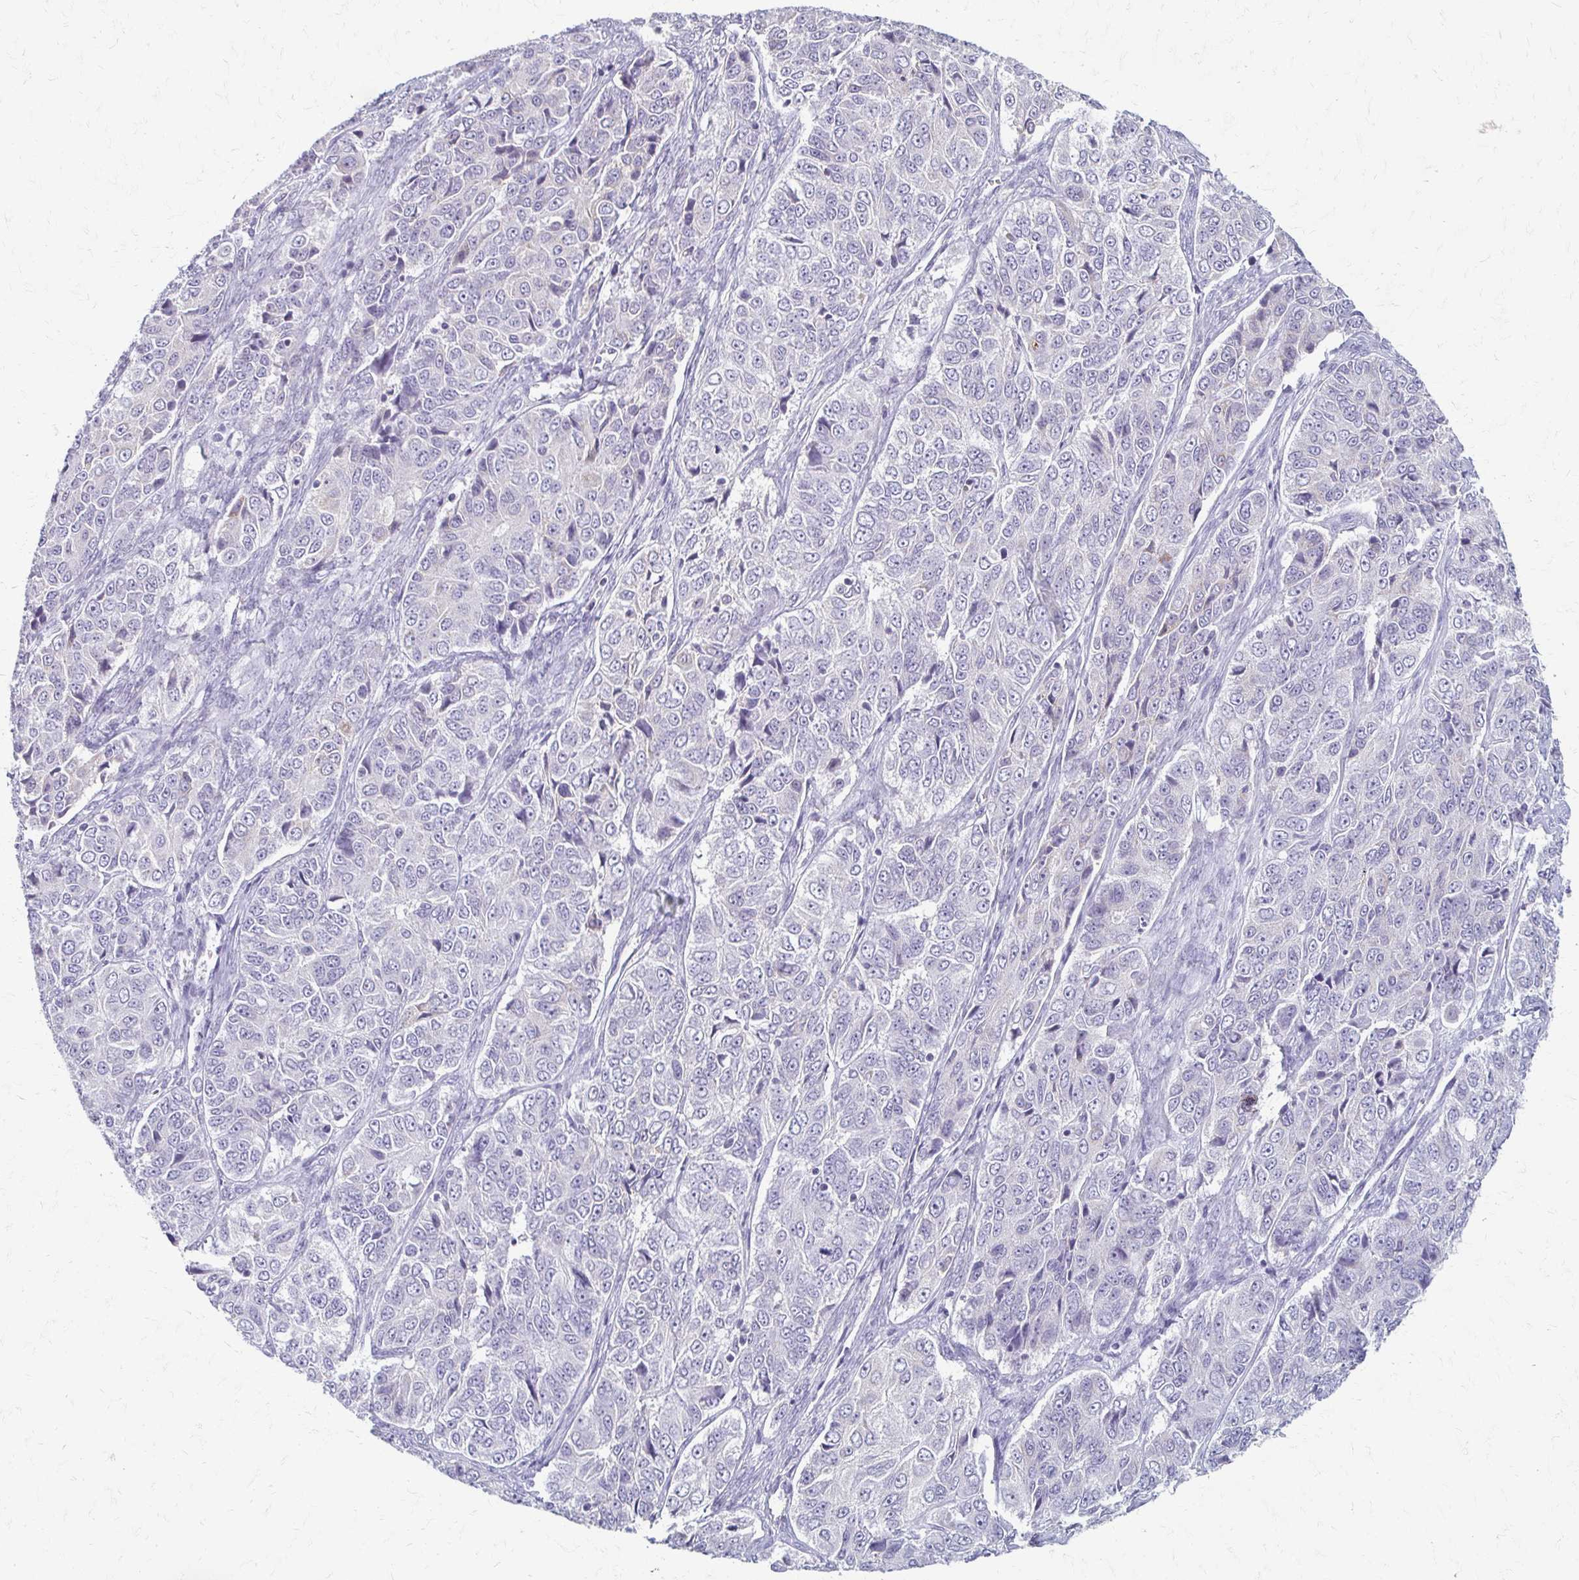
{"staining": {"intensity": "negative", "quantity": "none", "location": "none"}, "tissue": "ovarian cancer", "cell_type": "Tumor cells", "image_type": "cancer", "snomed": [{"axis": "morphology", "description": "Carcinoma, endometroid"}, {"axis": "topography", "description": "Ovary"}], "caption": "IHC of ovarian cancer exhibits no expression in tumor cells.", "gene": "FCGR2B", "patient": {"sex": "female", "age": 51}}